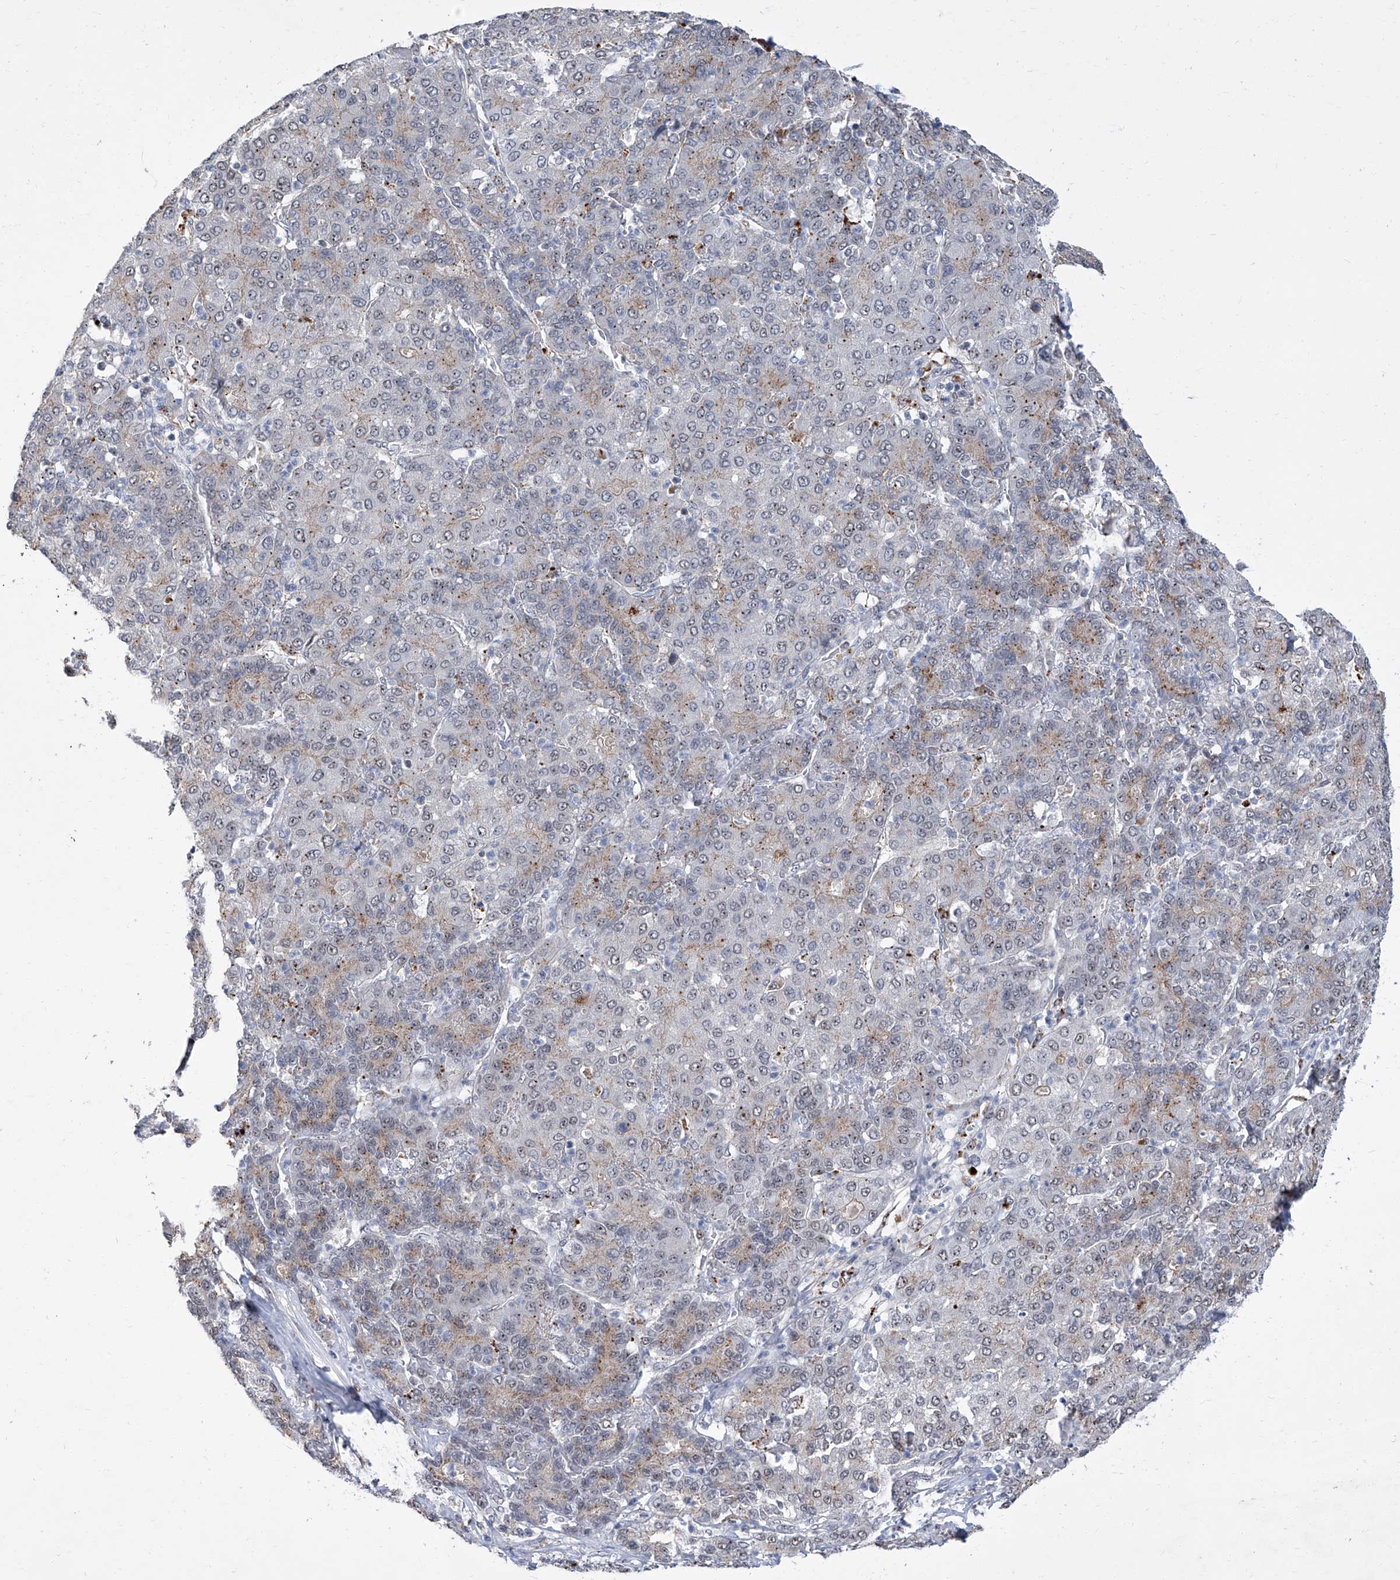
{"staining": {"intensity": "negative", "quantity": "none", "location": "none"}, "tissue": "liver cancer", "cell_type": "Tumor cells", "image_type": "cancer", "snomed": [{"axis": "morphology", "description": "Carcinoma, Hepatocellular, NOS"}, {"axis": "topography", "description": "Liver"}], "caption": "An IHC photomicrograph of liver cancer (hepatocellular carcinoma) is shown. There is no staining in tumor cells of liver cancer (hepatocellular carcinoma).", "gene": "CMTR1", "patient": {"sex": "male", "age": 65}}